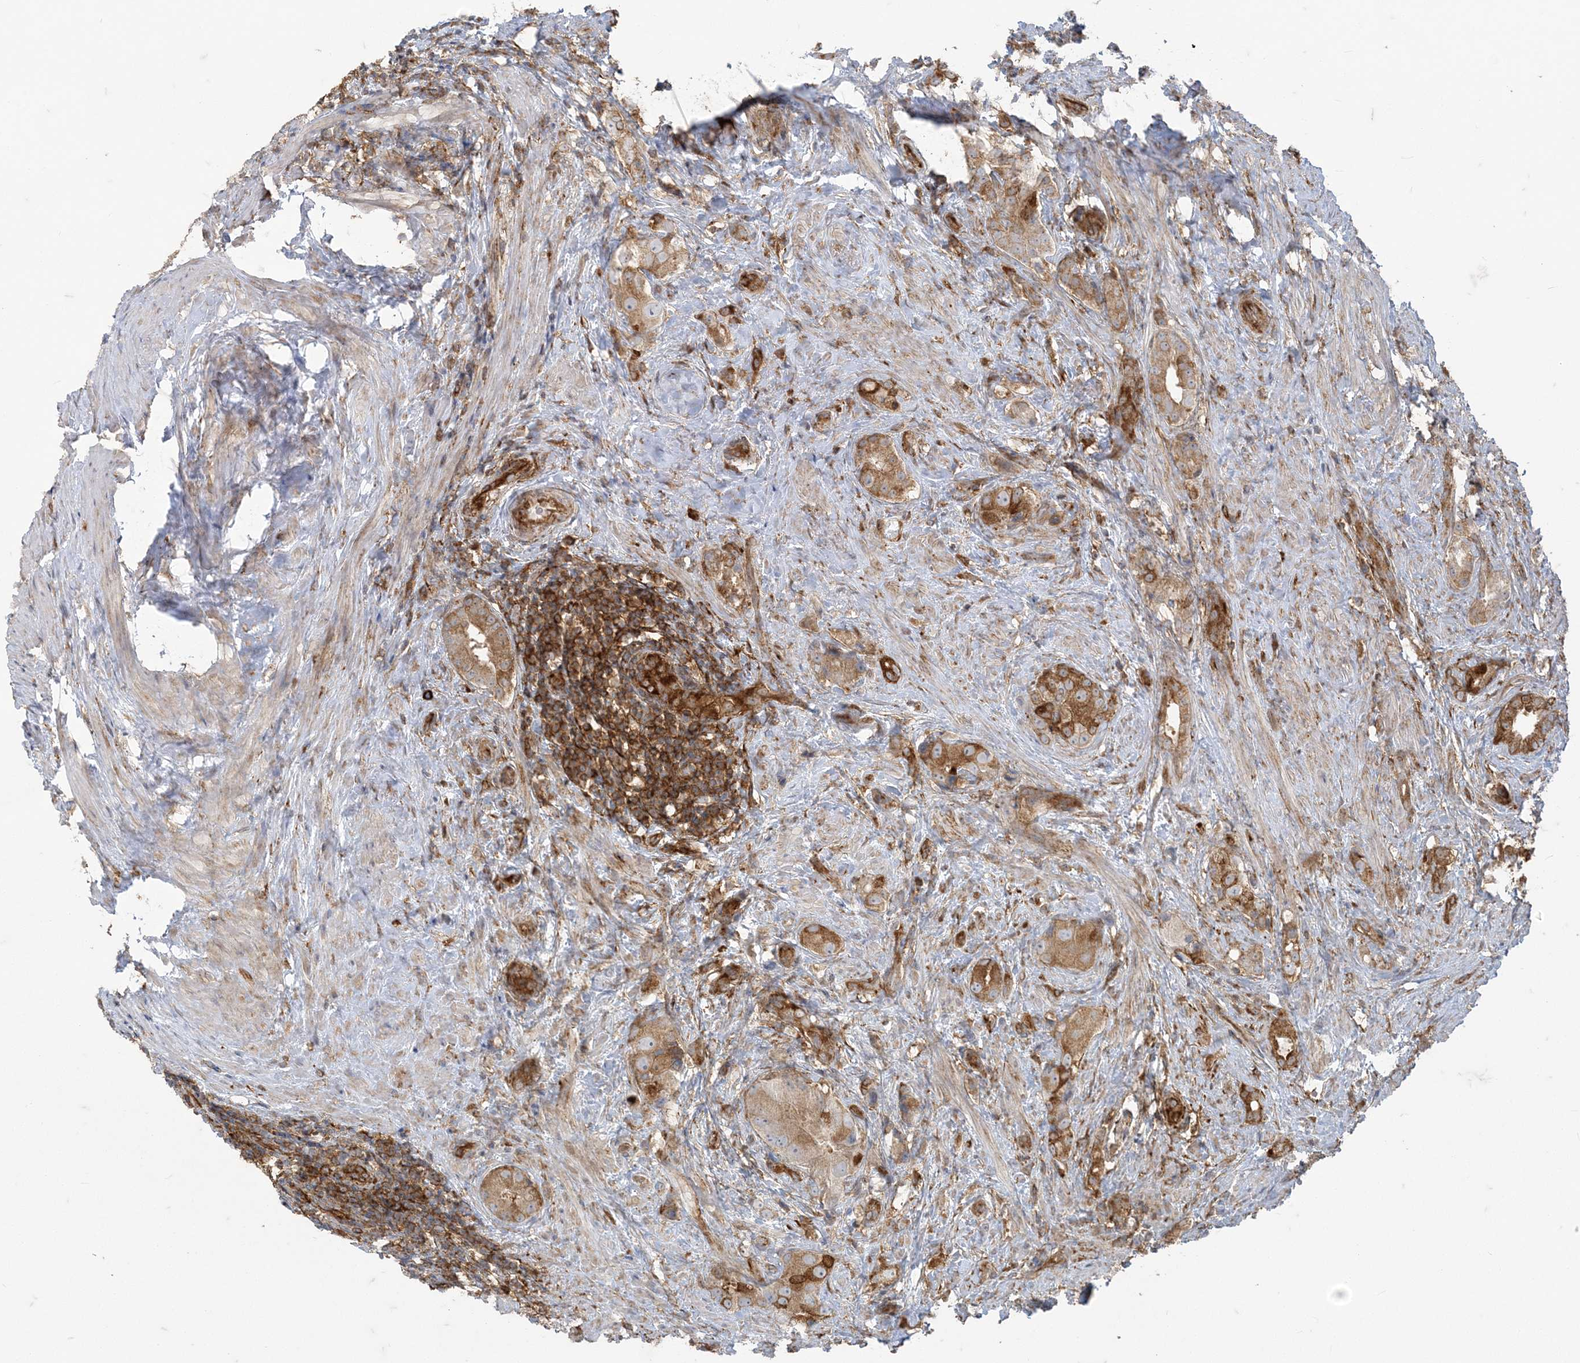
{"staining": {"intensity": "moderate", "quantity": ">75%", "location": "cytoplasmic/membranous"}, "tissue": "prostate cancer", "cell_type": "Tumor cells", "image_type": "cancer", "snomed": [{"axis": "morphology", "description": "Adenocarcinoma, Low grade"}, {"axis": "topography", "description": "Prostate"}], "caption": "Moderate cytoplasmic/membranous protein expression is present in about >75% of tumor cells in prostate cancer (adenocarcinoma (low-grade)).", "gene": "DERL3", "patient": {"sex": "male", "age": 71}}